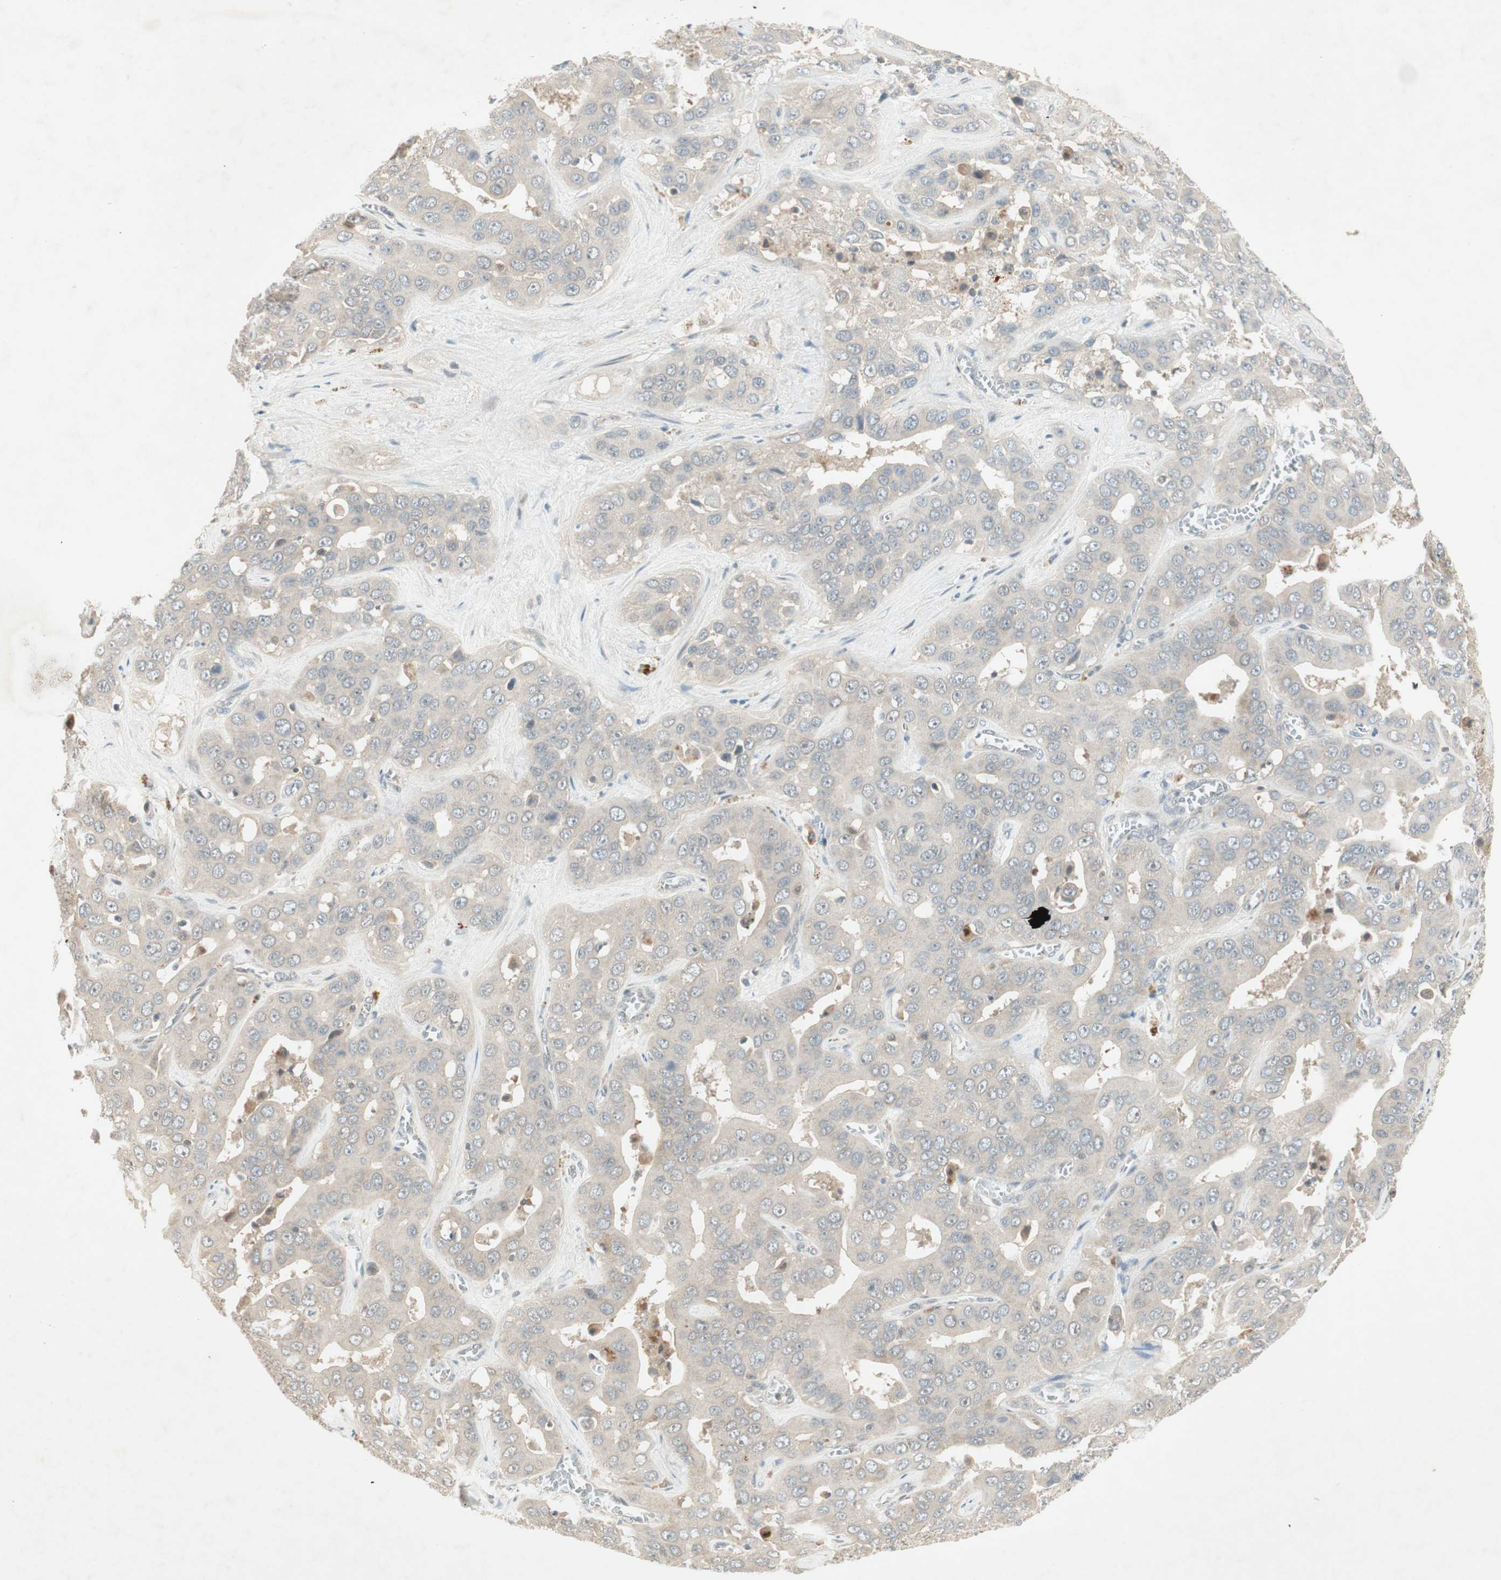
{"staining": {"intensity": "negative", "quantity": "none", "location": "none"}, "tissue": "liver cancer", "cell_type": "Tumor cells", "image_type": "cancer", "snomed": [{"axis": "morphology", "description": "Cholangiocarcinoma"}, {"axis": "topography", "description": "Liver"}], "caption": "An image of human liver cancer (cholangiocarcinoma) is negative for staining in tumor cells.", "gene": "RNGTT", "patient": {"sex": "female", "age": 52}}